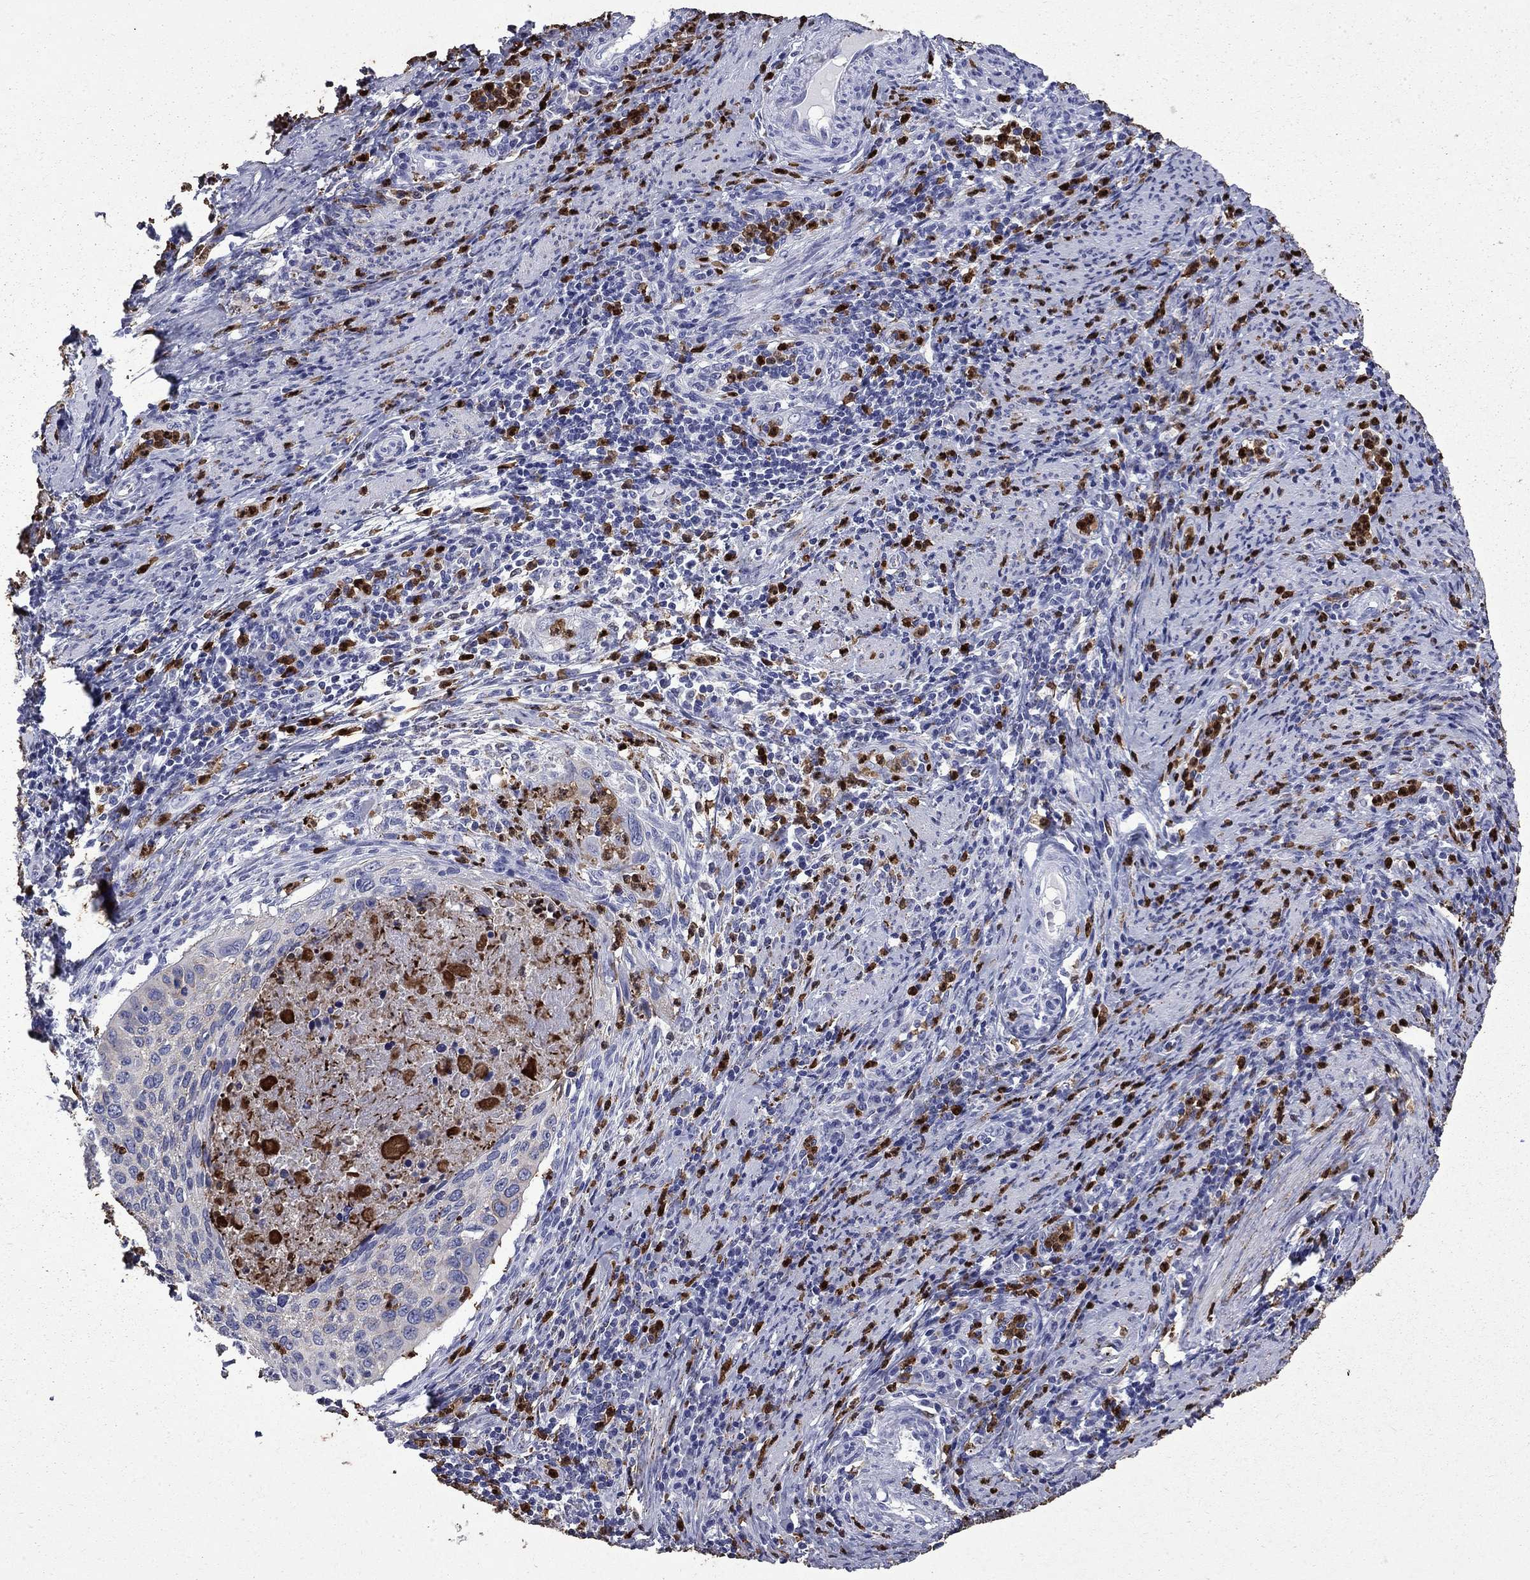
{"staining": {"intensity": "negative", "quantity": "none", "location": "none"}, "tissue": "cervical cancer", "cell_type": "Tumor cells", "image_type": "cancer", "snomed": [{"axis": "morphology", "description": "Squamous cell carcinoma, NOS"}, {"axis": "topography", "description": "Cervix"}], "caption": "Tumor cells show no significant protein staining in cervical cancer (squamous cell carcinoma). The staining was performed using DAB (3,3'-diaminobenzidine) to visualize the protein expression in brown, while the nuclei were stained in blue with hematoxylin (Magnification: 20x).", "gene": "TRIM29", "patient": {"sex": "female", "age": 26}}